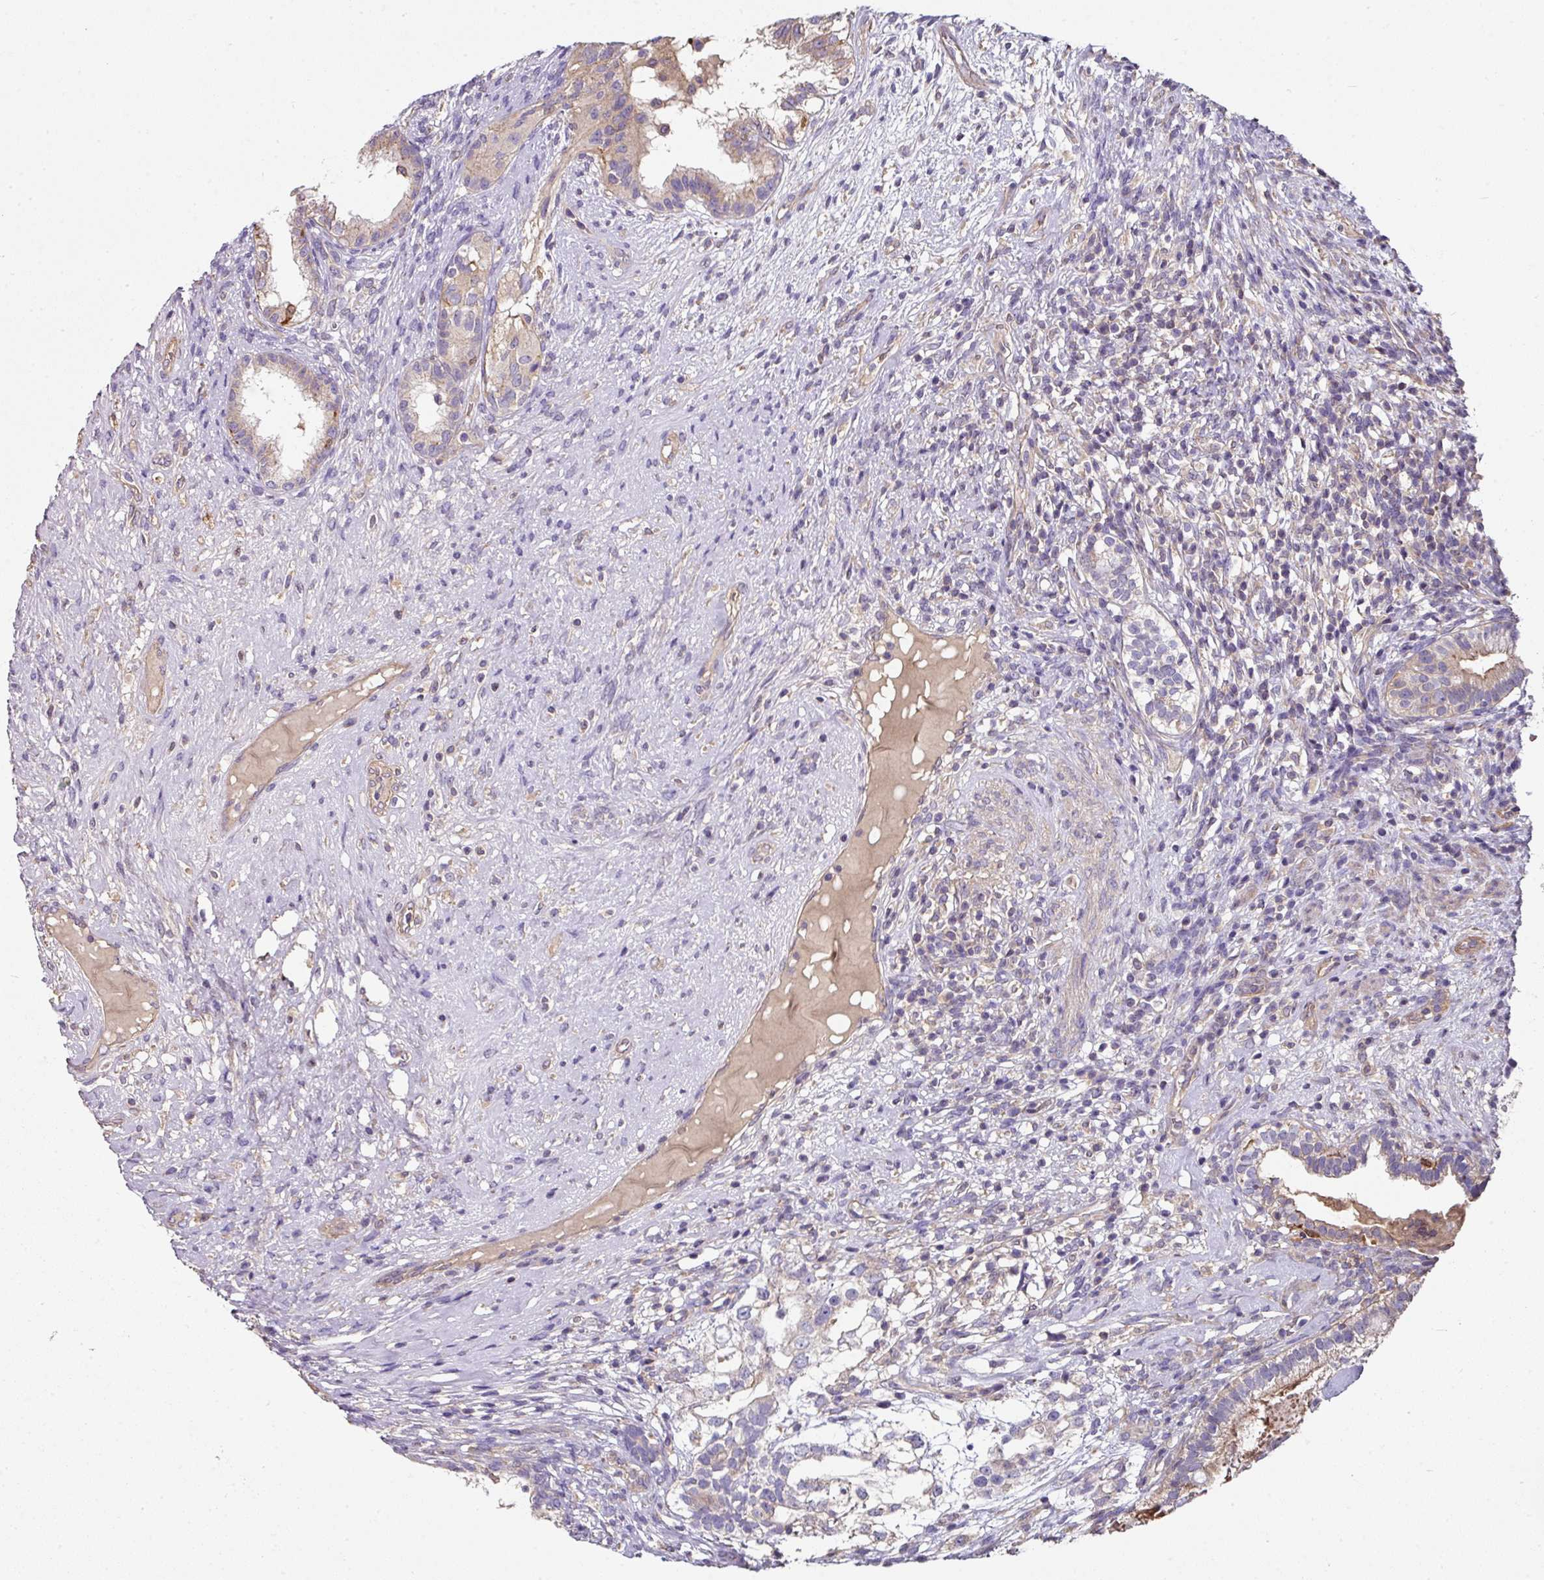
{"staining": {"intensity": "negative", "quantity": "none", "location": "none"}, "tissue": "testis cancer", "cell_type": "Tumor cells", "image_type": "cancer", "snomed": [{"axis": "morphology", "description": "Seminoma, NOS"}, {"axis": "morphology", "description": "Carcinoma, Embryonal, NOS"}, {"axis": "topography", "description": "Testis"}], "caption": "This image is of embryonal carcinoma (testis) stained with immunohistochemistry to label a protein in brown with the nuclei are counter-stained blue. There is no positivity in tumor cells. (Immunohistochemistry, brightfield microscopy, high magnification).", "gene": "C4orf48", "patient": {"sex": "male", "age": 41}}